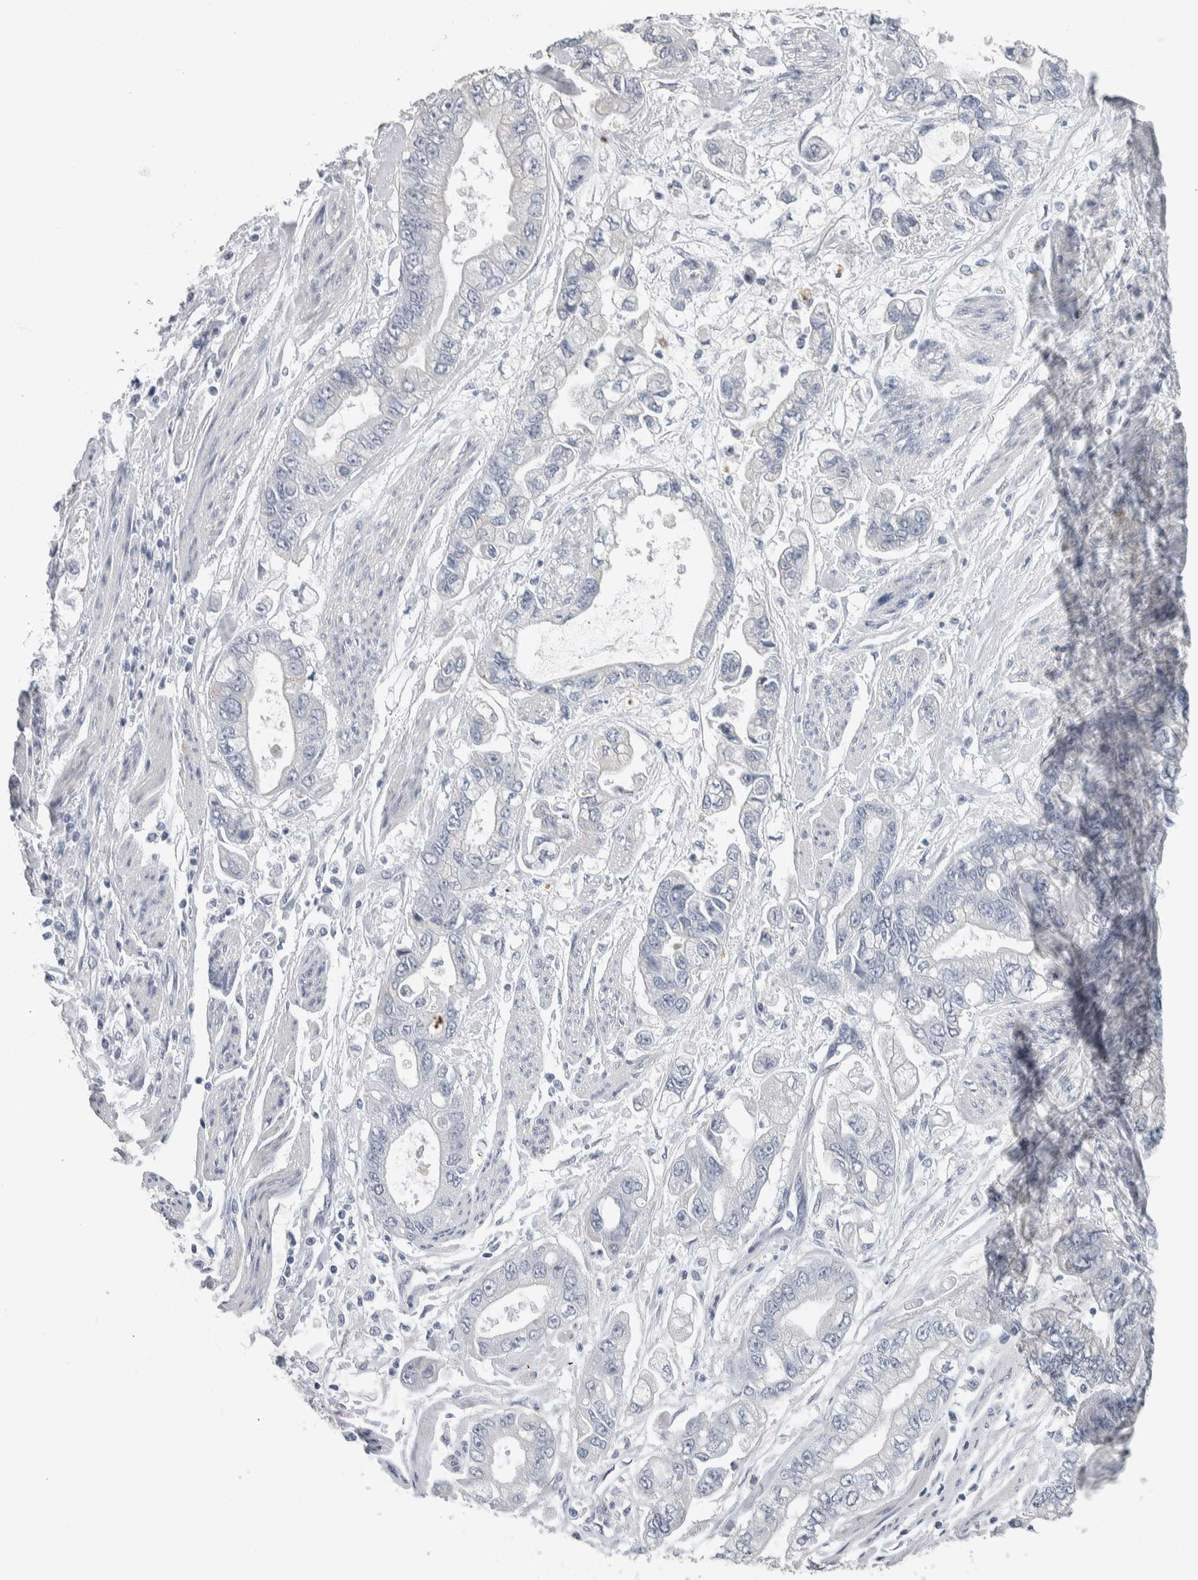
{"staining": {"intensity": "negative", "quantity": "none", "location": "none"}, "tissue": "stomach cancer", "cell_type": "Tumor cells", "image_type": "cancer", "snomed": [{"axis": "morphology", "description": "Normal tissue, NOS"}, {"axis": "morphology", "description": "Adenocarcinoma, NOS"}, {"axis": "topography", "description": "Stomach"}], "caption": "The immunohistochemistry histopathology image has no significant staining in tumor cells of stomach cancer tissue.", "gene": "NEFM", "patient": {"sex": "male", "age": 62}}